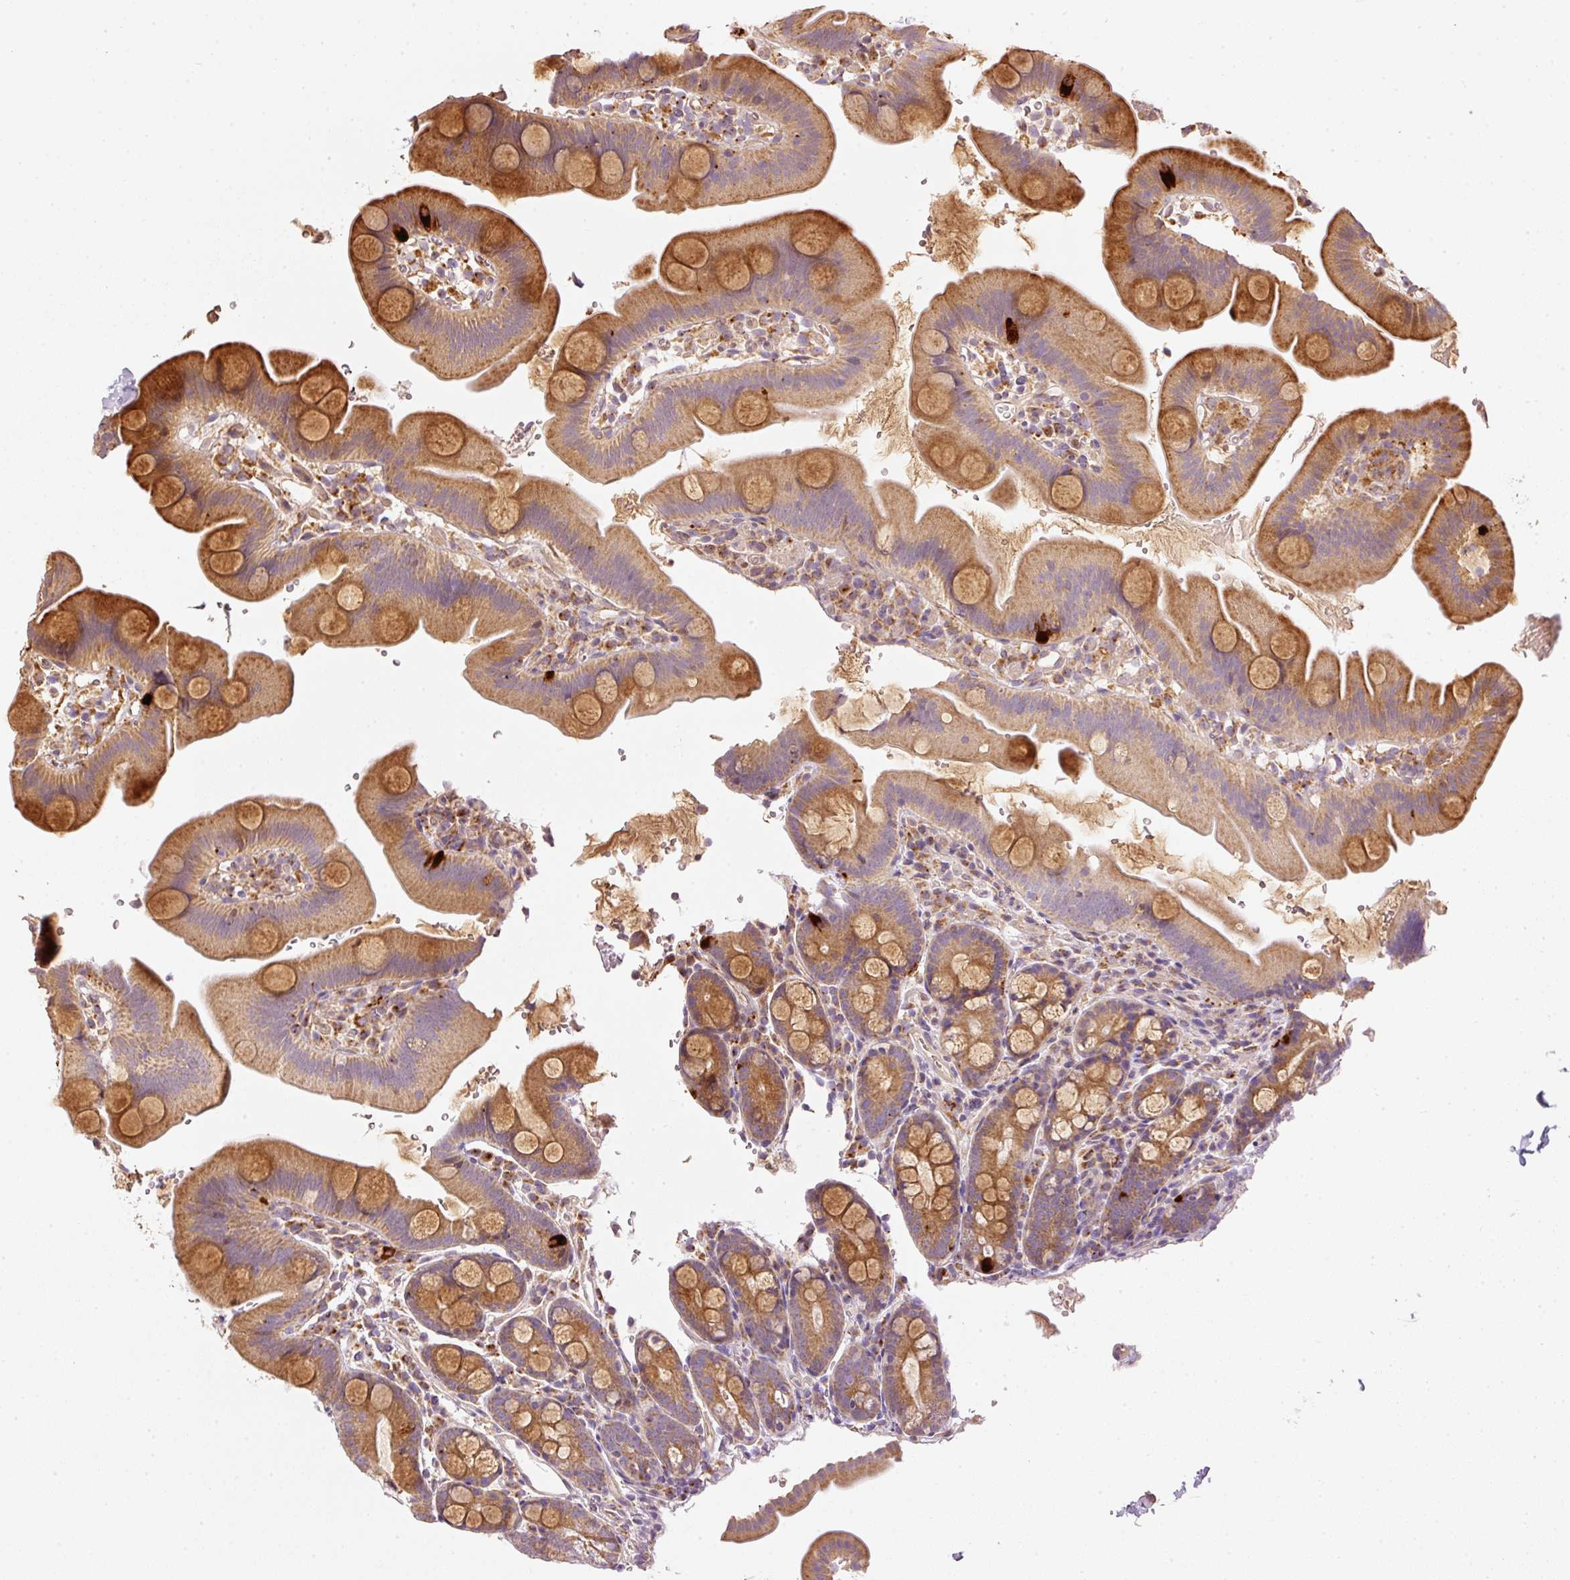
{"staining": {"intensity": "strong", "quantity": ">75%", "location": "cytoplasmic/membranous"}, "tissue": "small intestine", "cell_type": "Glandular cells", "image_type": "normal", "snomed": [{"axis": "morphology", "description": "Normal tissue, NOS"}, {"axis": "topography", "description": "Small intestine"}], "caption": "A micrograph of human small intestine stained for a protein reveals strong cytoplasmic/membranous brown staining in glandular cells.", "gene": "MTHFD1L", "patient": {"sex": "female", "age": 68}}